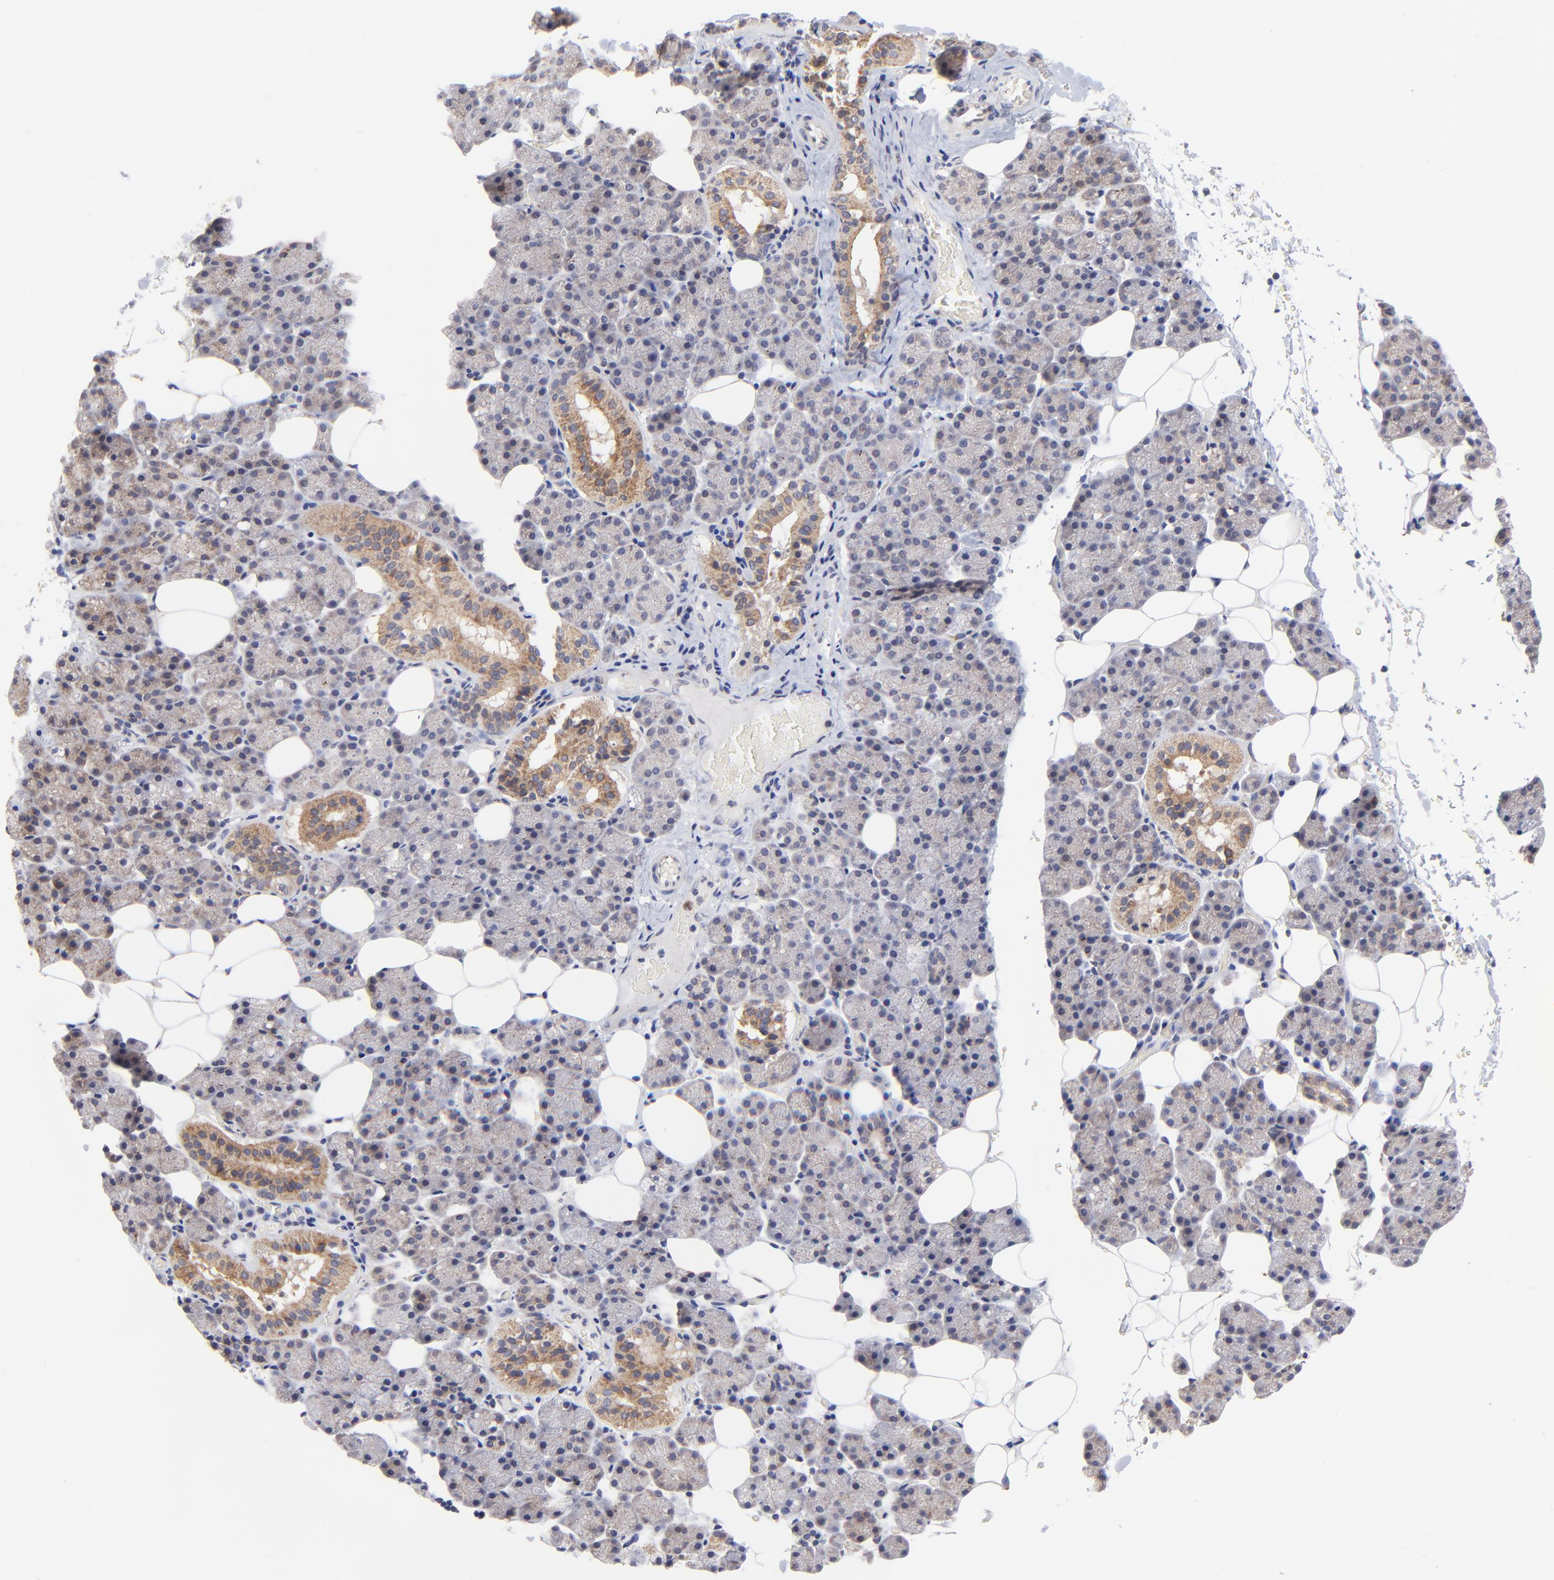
{"staining": {"intensity": "weak", "quantity": ">75%", "location": "cytoplasmic/membranous"}, "tissue": "salivary gland", "cell_type": "Glandular cells", "image_type": "normal", "snomed": [{"axis": "morphology", "description": "Normal tissue, NOS"}, {"axis": "topography", "description": "Lymph node"}, {"axis": "topography", "description": "Salivary gland"}], "caption": "Glandular cells show weak cytoplasmic/membranous staining in about >75% of cells in benign salivary gland.", "gene": "FBXL12", "patient": {"sex": "male", "age": 8}}